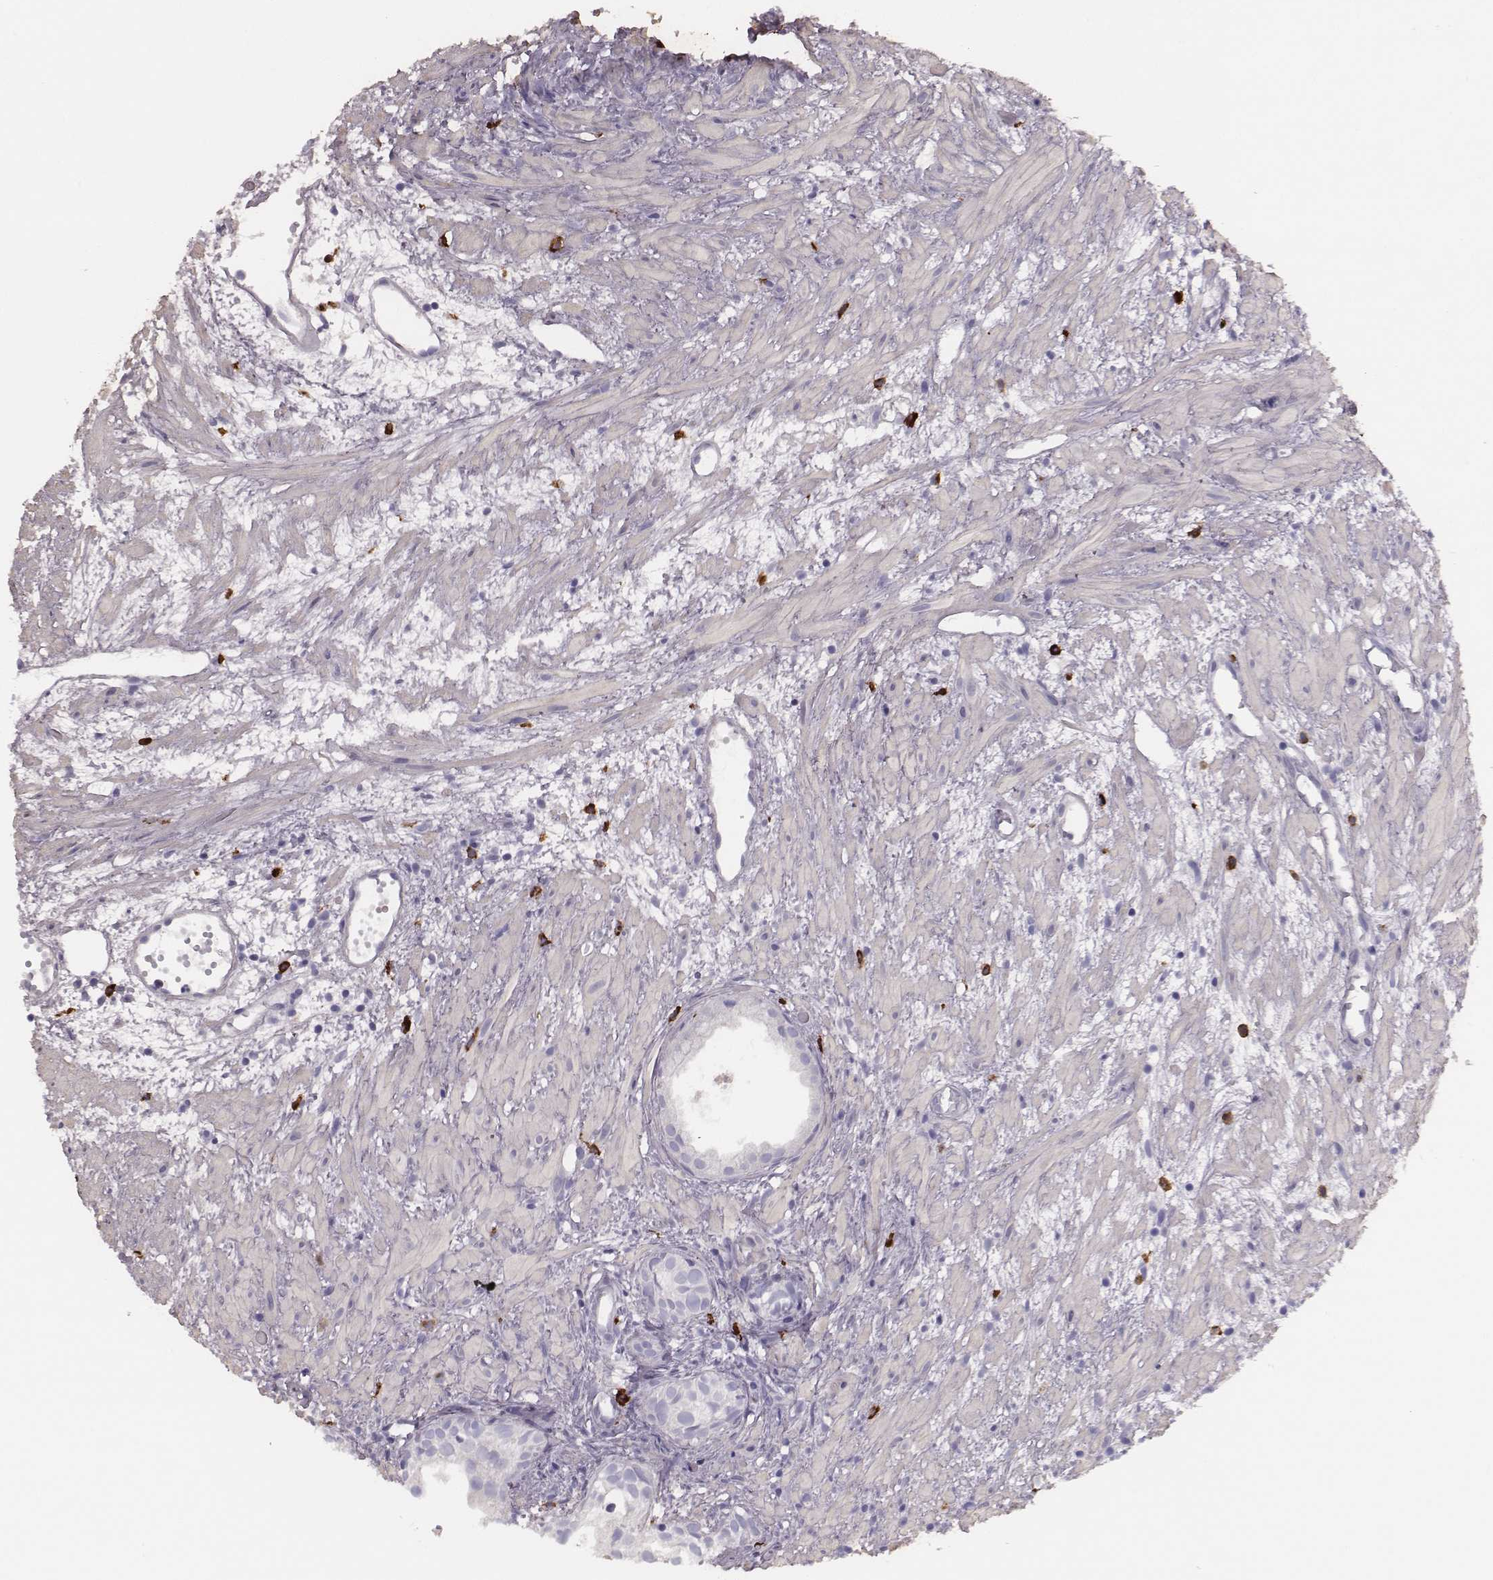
{"staining": {"intensity": "negative", "quantity": "none", "location": "none"}, "tissue": "prostate cancer", "cell_type": "Tumor cells", "image_type": "cancer", "snomed": [{"axis": "morphology", "description": "Adenocarcinoma, High grade"}, {"axis": "topography", "description": "Prostate"}], "caption": "Immunohistochemistry histopathology image of neoplastic tissue: adenocarcinoma (high-grade) (prostate) stained with DAB (3,3'-diaminobenzidine) displays no significant protein staining in tumor cells.", "gene": "P2RY10", "patient": {"sex": "male", "age": 79}}